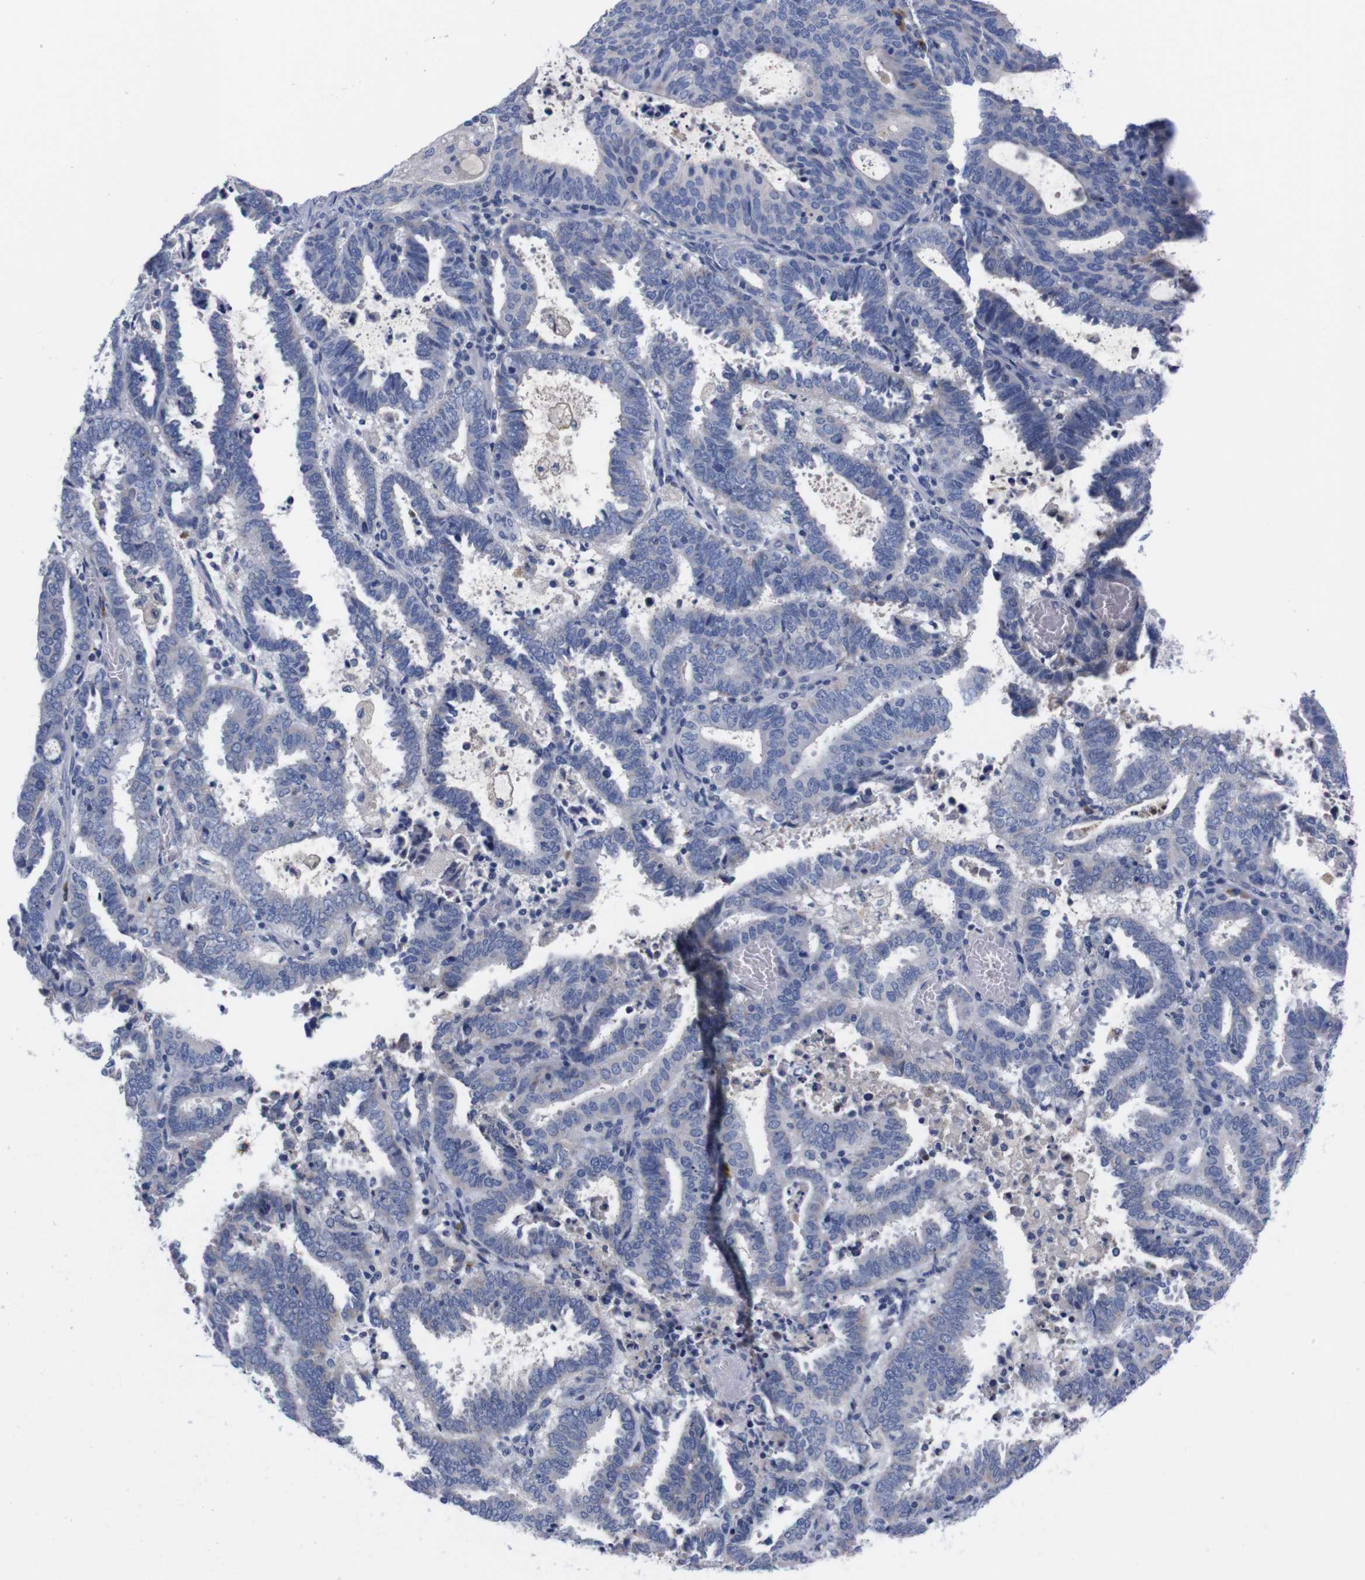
{"staining": {"intensity": "negative", "quantity": "none", "location": "none"}, "tissue": "endometrial cancer", "cell_type": "Tumor cells", "image_type": "cancer", "snomed": [{"axis": "morphology", "description": "Adenocarcinoma, NOS"}, {"axis": "topography", "description": "Uterus"}], "caption": "A high-resolution image shows immunohistochemistry staining of endometrial adenocarcinoma, which shows no significant positivity in tumor cells.", "gene": "FAM210A", "patient": {"sex": "female", "age": 83}}